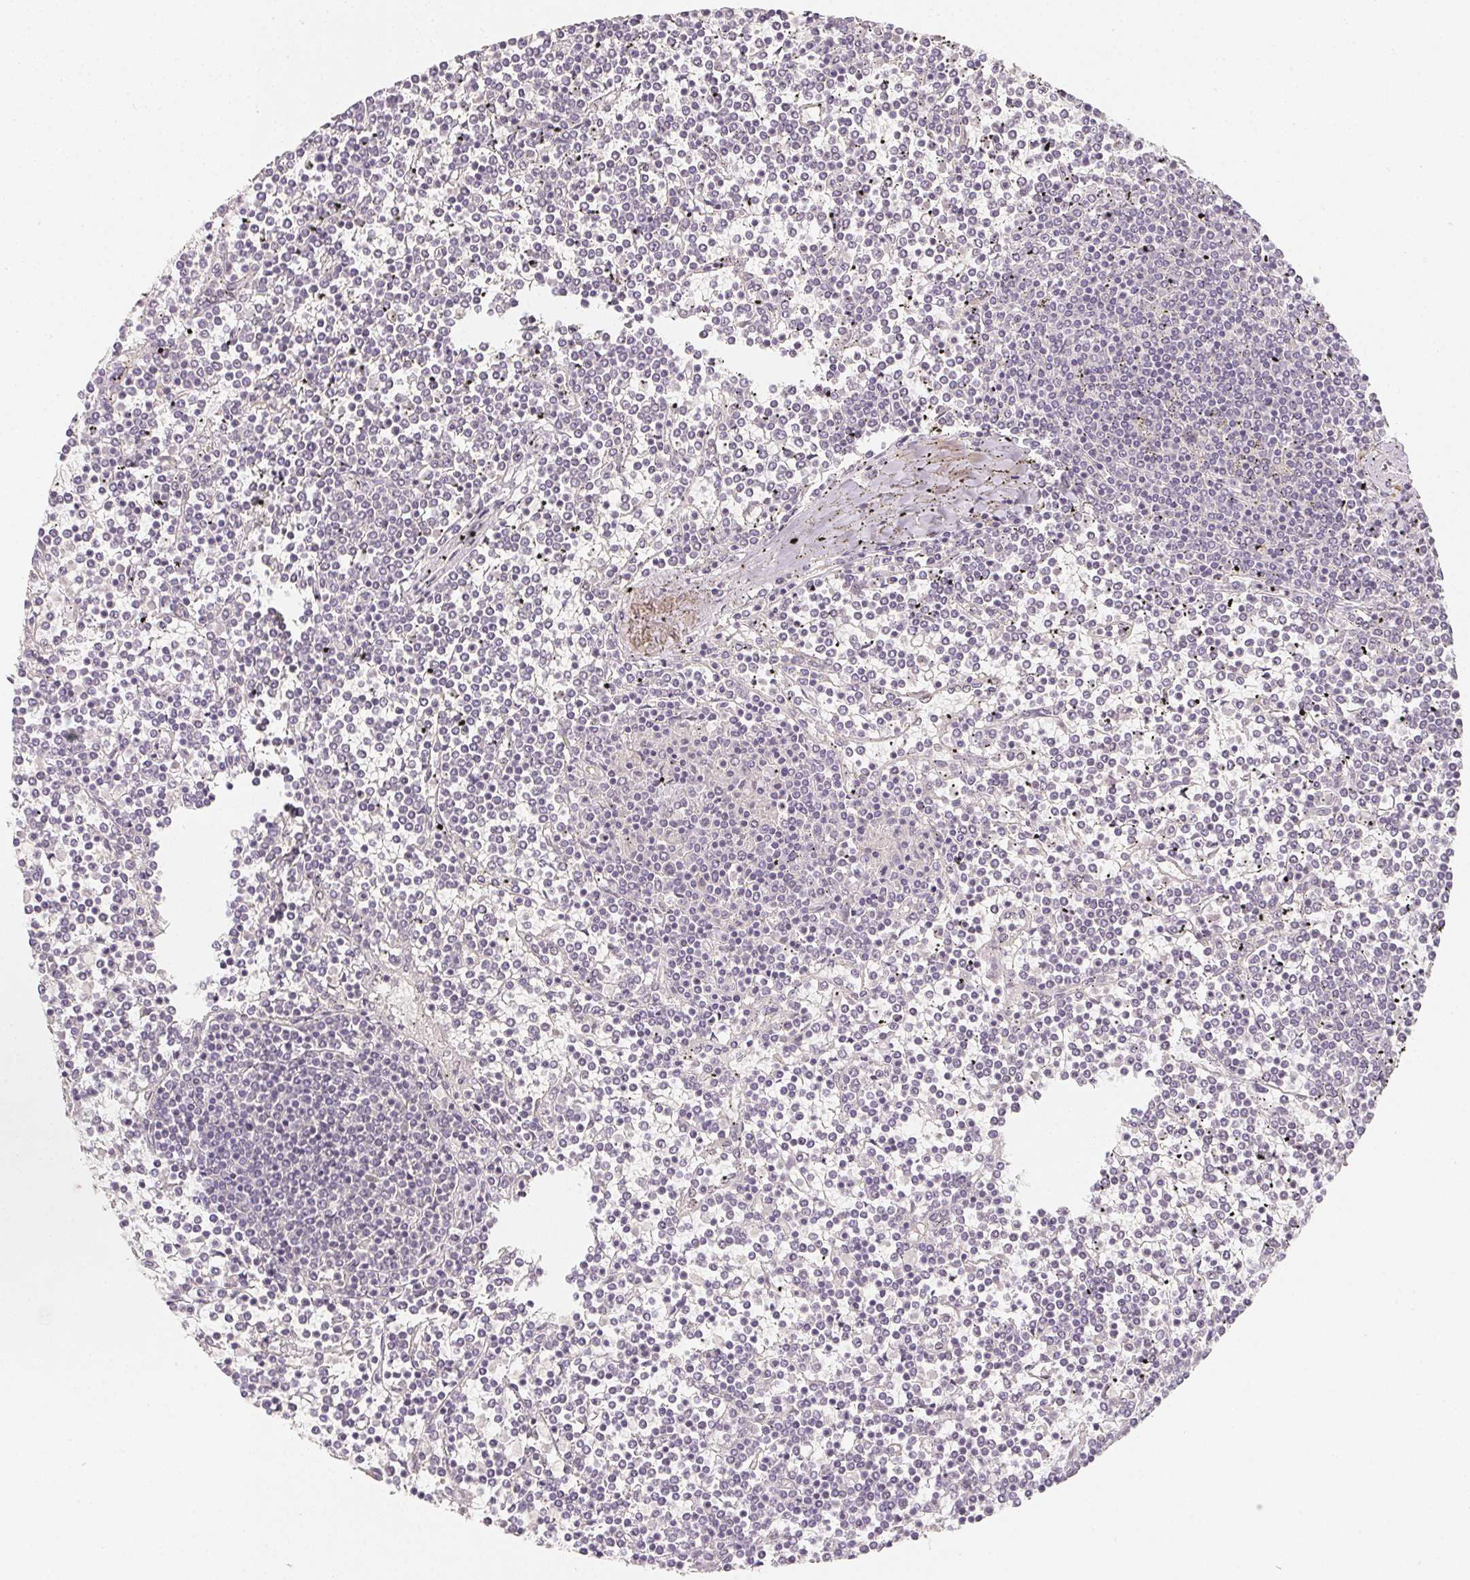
{"staining": {"intensity": "negative", "quantity": "none", "location": "none"}, "tissue": "lymphoma", "cell_type": "Tumor cells", "image_type": "cancer", "snomed": [{"axis": "morphology", "description": "Malignant lymphoma, non-Hodgkin's type, Low grade"}, {"axis": "topography", "description": "Spleen"}], "caption": "The immunohistochemistry (IHC) photomicrograph has no significant positivity in tumor cells of lymphoma tissue.", "gene": "SOAT1", "patient": {"sex": "female", "age": 19}}